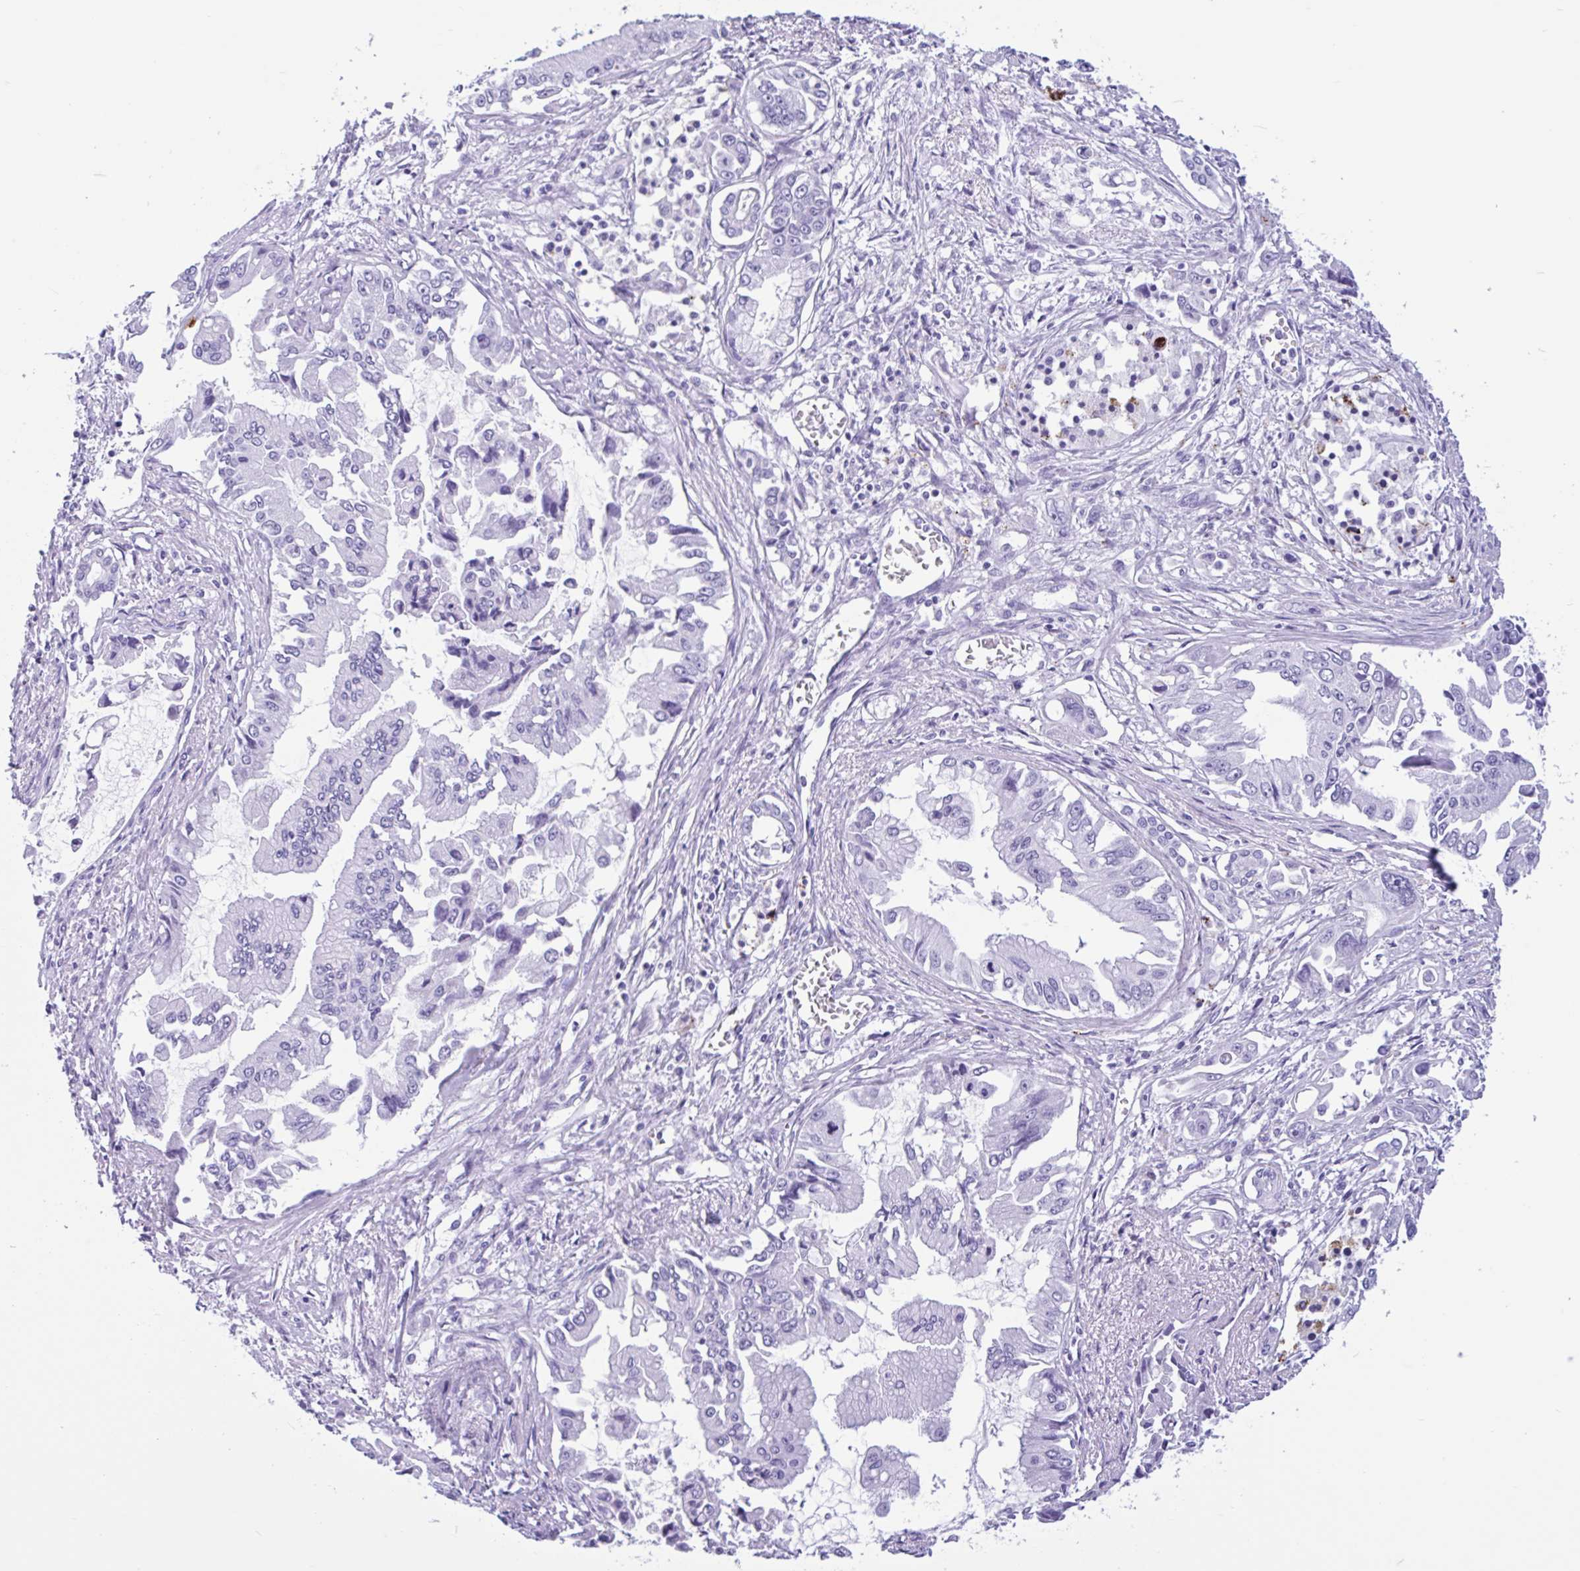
{"staining": {"intensity": "negative", "quantity": "none", "location": "none"}, "tissue": "pancreatic cancer", "cell_type": "Tumor cells", "image_type": "cancer", "snomed": [{"axis": "morphology", "description": "Adenocarcinoma, NOS"}, {"axis": "topography", "description": "Pancreas"}], "caption": "There is no significant staining in tumor cells of pancreatic cancer.", "gene": "IAPP", "patient": {"sex": "male", "age": 84}}